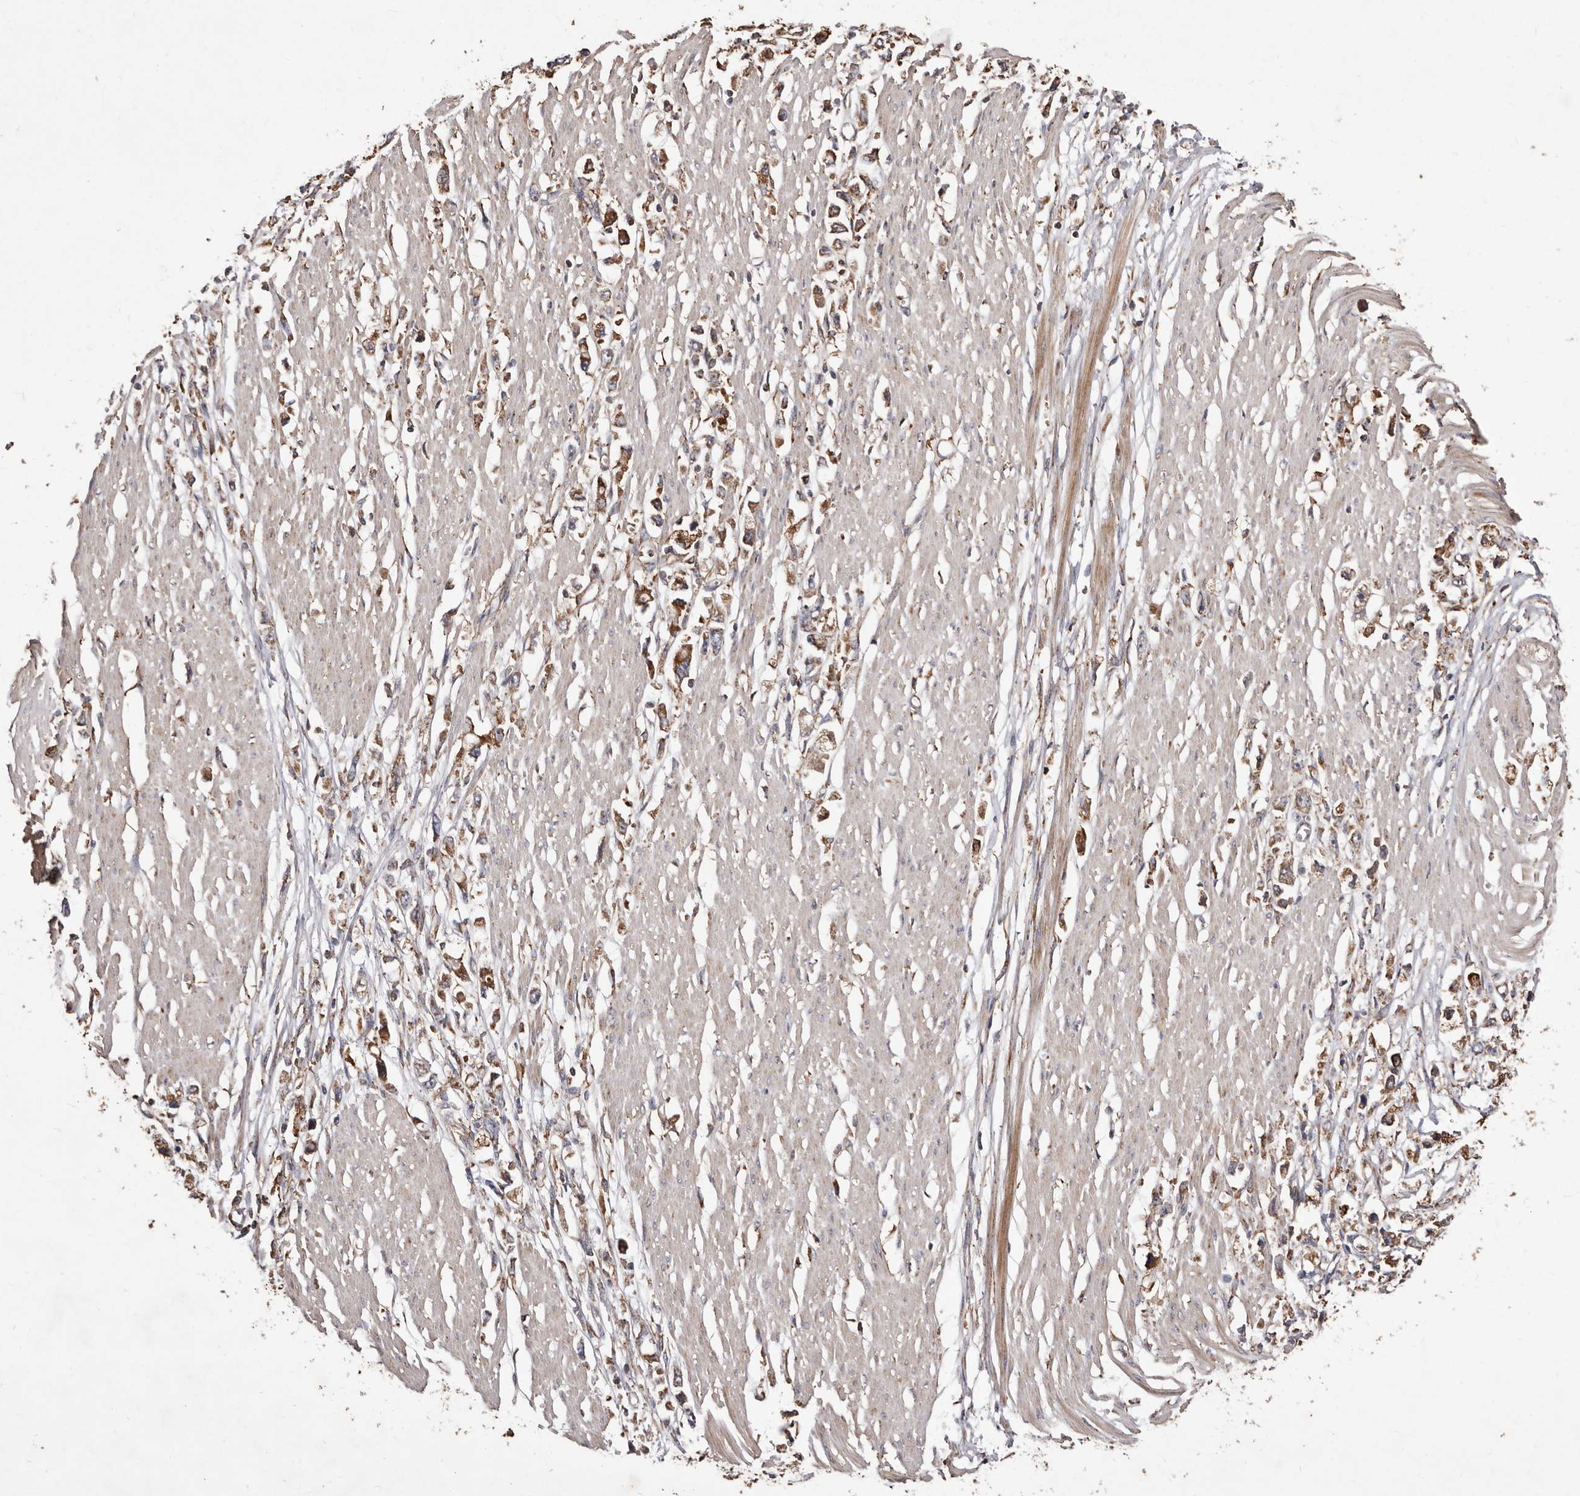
{"staining": {"intensity": "moderate", "quantity": ">75%", "location": "cytoplasmic/membranous"}, "tissue": "stomach cancer", "cell_type": "Tumor cells", "image_type": "cancer", "snomed": [{"axis": "morphology", "description": "Adenocarcinoma, NOS"}, {"axis": "topography", "description": "Stomach"}], "caption": "Moderate cytoplasmic/membranous protein staining is appreciated in about >75% of tumor cells in adenocarcinoma (stomach). (IHC, brightfield microscopy, high magnification).", "gene": "STEAP2", "patient": {"sex": "female", "age": 59}}